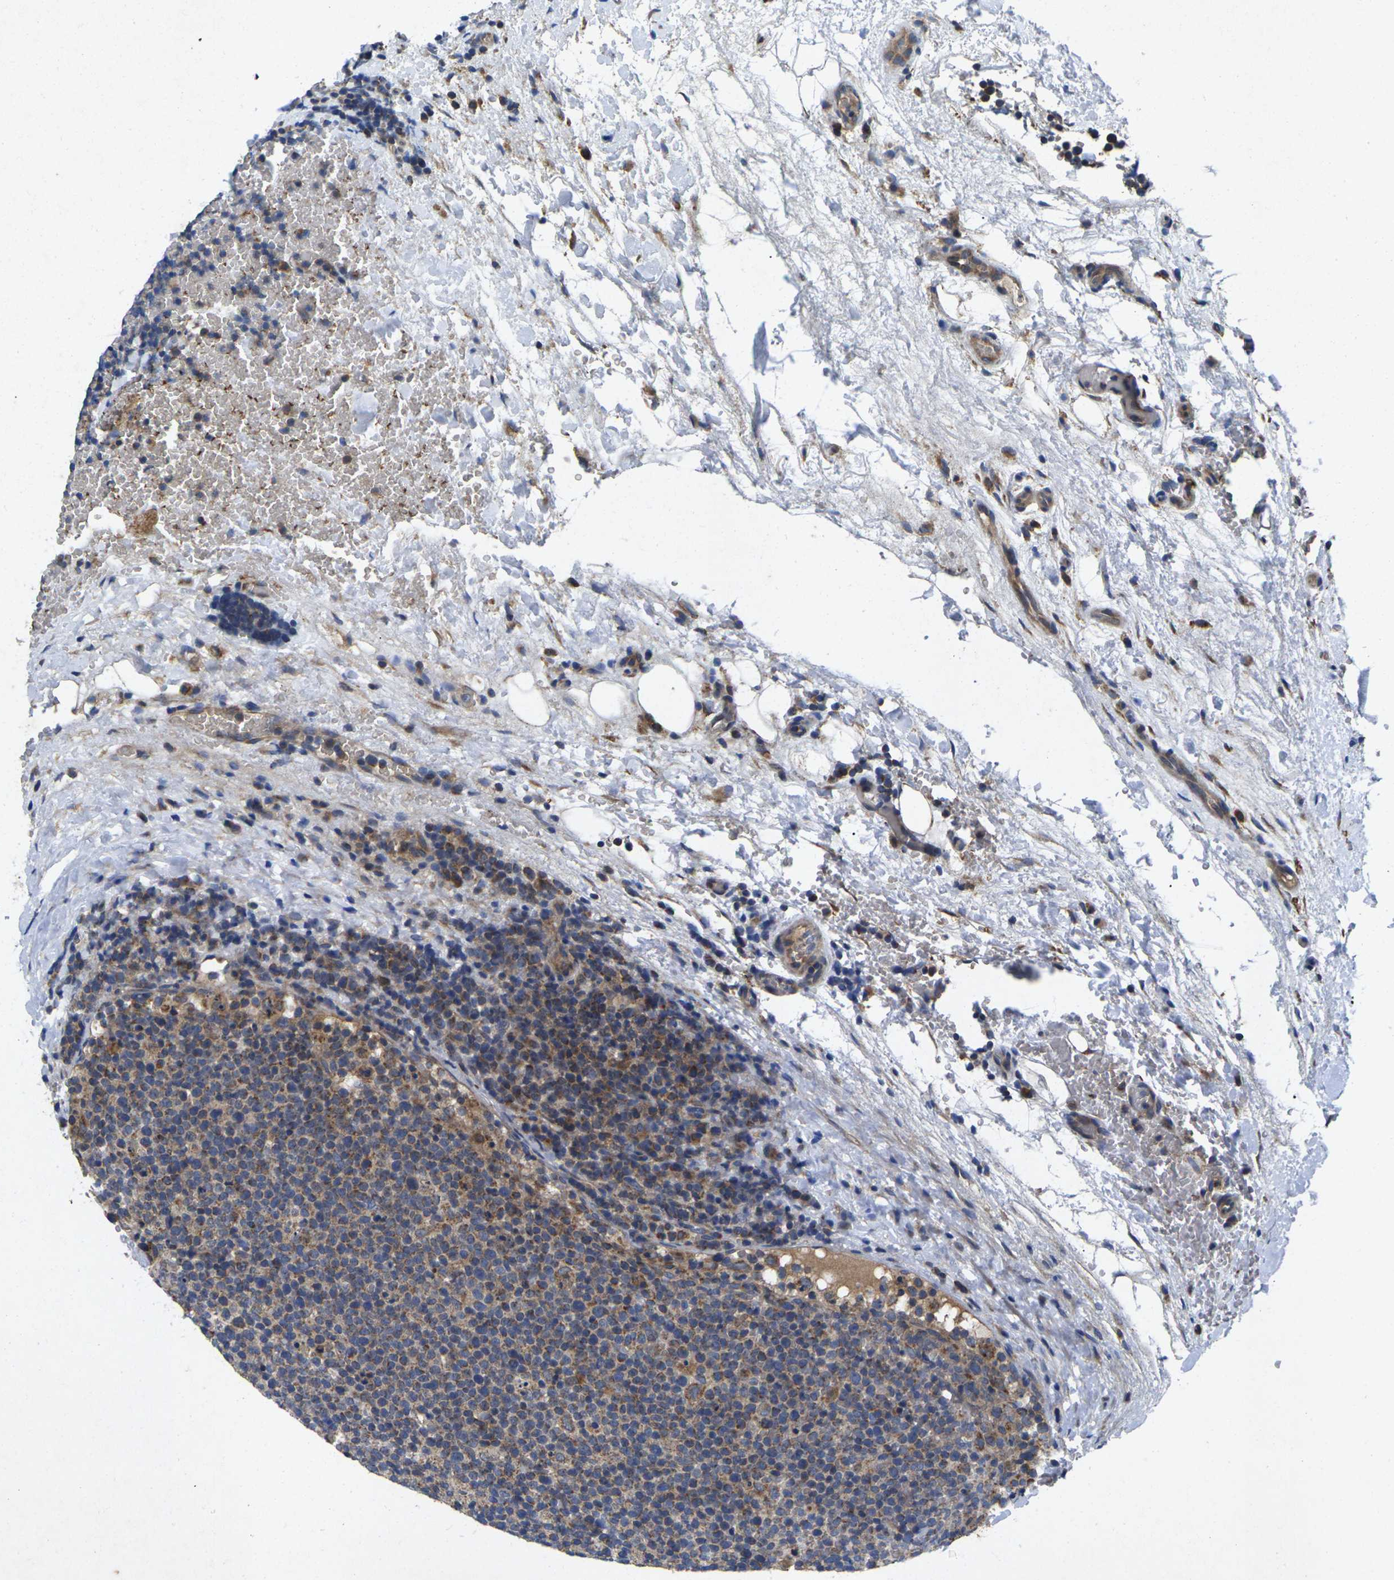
{"staining": {"intensity": "moderate", "quantity": "25%-75%", "location": "cytoplasmic/membranous"}, "tissue": "lymphoma", "cell_type": "Tumor cells", "image_type": "cancer", "snomed": [{"axis": "morphology", "description": "Malignant lymphoma, non-Hodgkin's type, High grade"}, {"axis": "topography", "description": "Lymph node"}], "caption": "A brown stain shows moderate cytoplasmic/membranous expression of a protein in lymphoma tumor cells.", "gene": "KIF1B", "patient": {"sex": "male", "age": 61}}